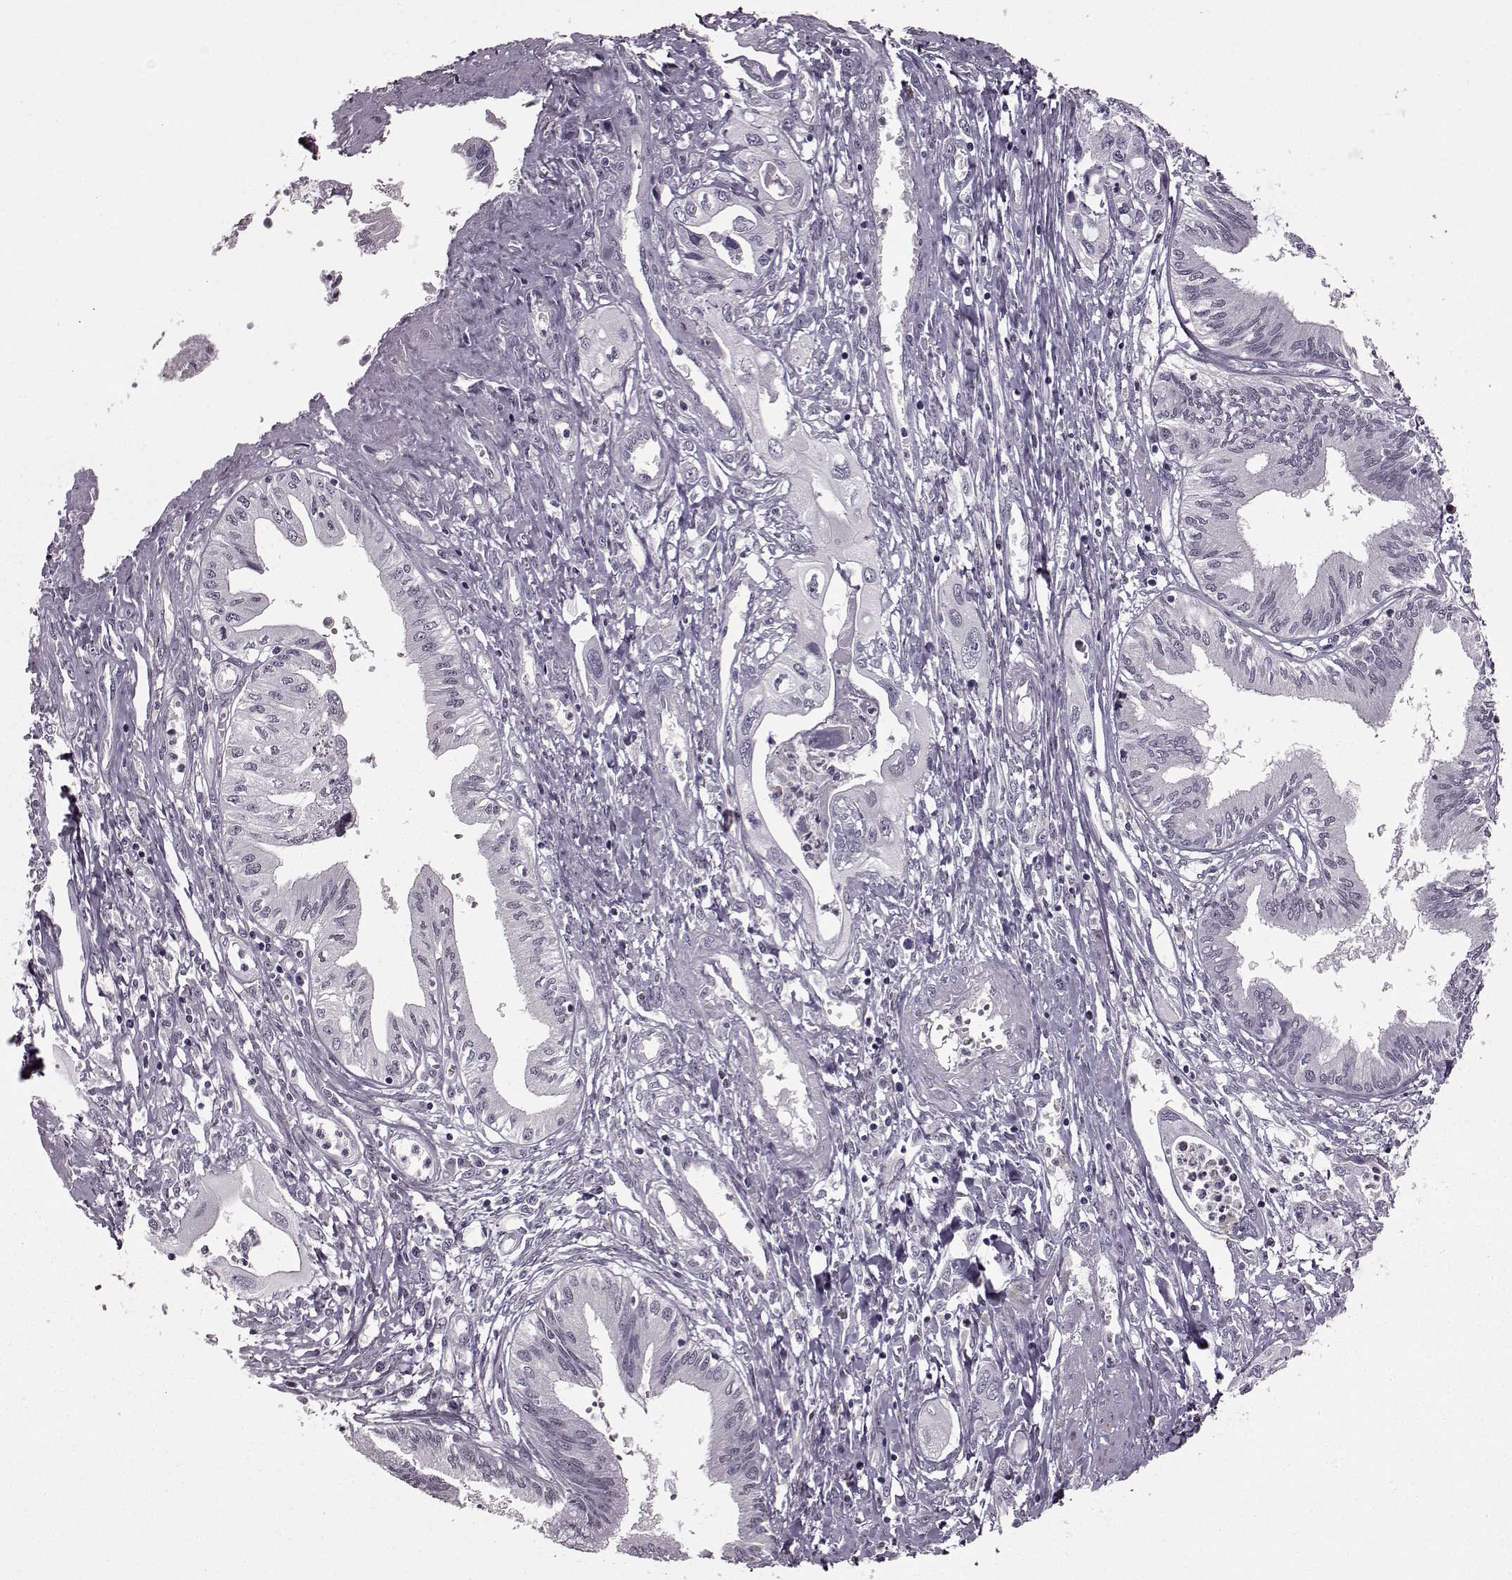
{"staining": {"intensity": "negative", "quantity": "none", "location": "none"}, "tissue": "pancreatic cancer", "cell_type": "Tumor cells", "image_type": "cancer", "snomed": [{"axis": "morphology", "description": "Adenocarcinoma, NOS"}, {"axis": "topography", "description": "Pancreas"}], "caption": "High magnification brightfield microscopy of pancreatic adenocarcinoma stained with DAB (brown) and counterstained with hematoxylin (blue): tumor cells show no significant staining.", "gene": "CNGA3", "patient": {"sex": "male", "age": 60}}